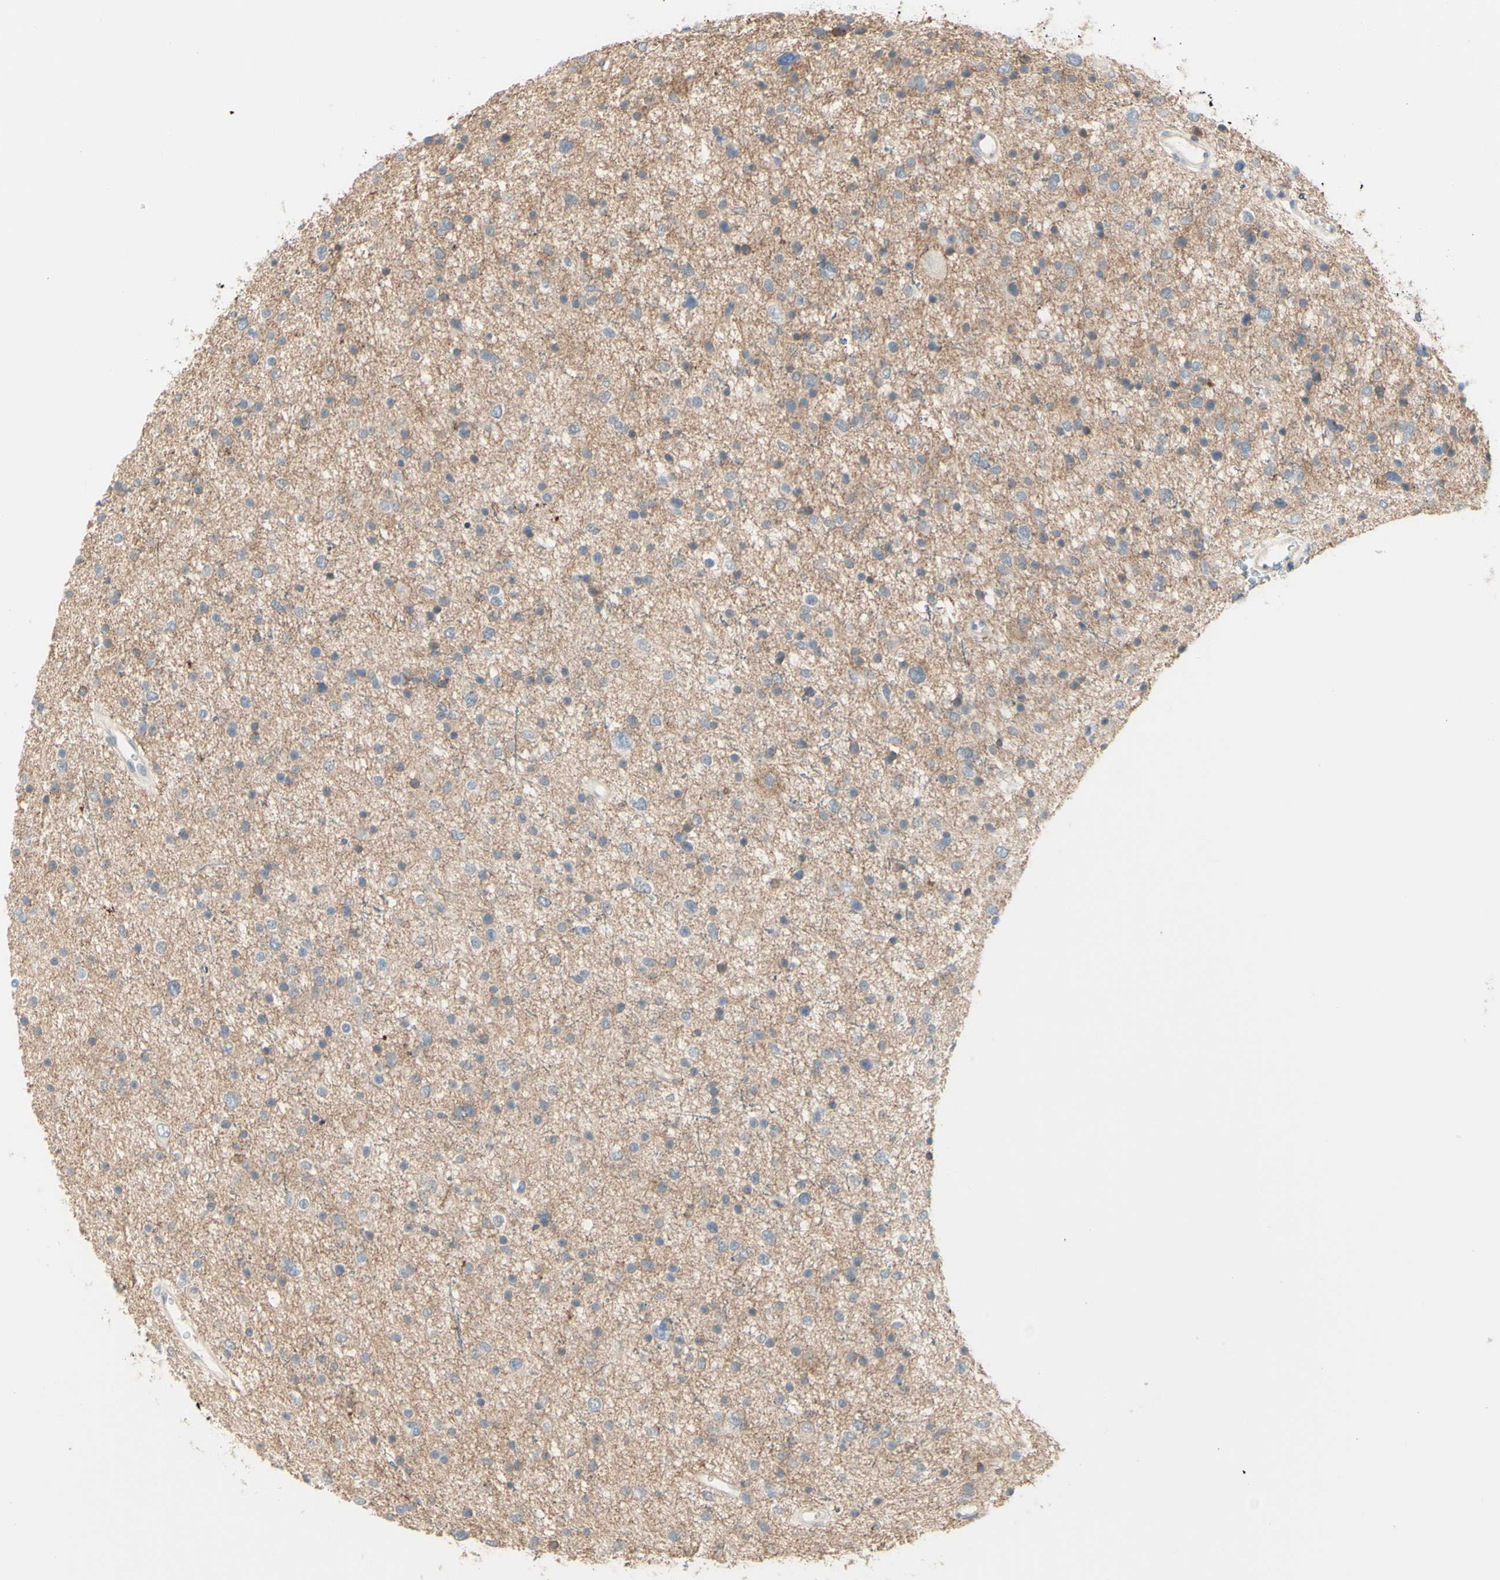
{"staining": {"intensity": "weak", "quantity": ">75%", "location": "cytoplasmic/membranous"}, "tissue": "glioma", "cell_type": "Tumor cells", "image_type": "cancer", "snomed": [{"axis": "morphology", "description": "Glioma, malignant, Low grade"}, {"axis": "topography", "description": "Brain"}], "caption": "Malignant glioma (low-grade) tissue shows weak cytoplasmic/membranous positivity in about >75% of tumor cells", "gene": "MTM1", "patient": {"sex": "female", "age": 37}}